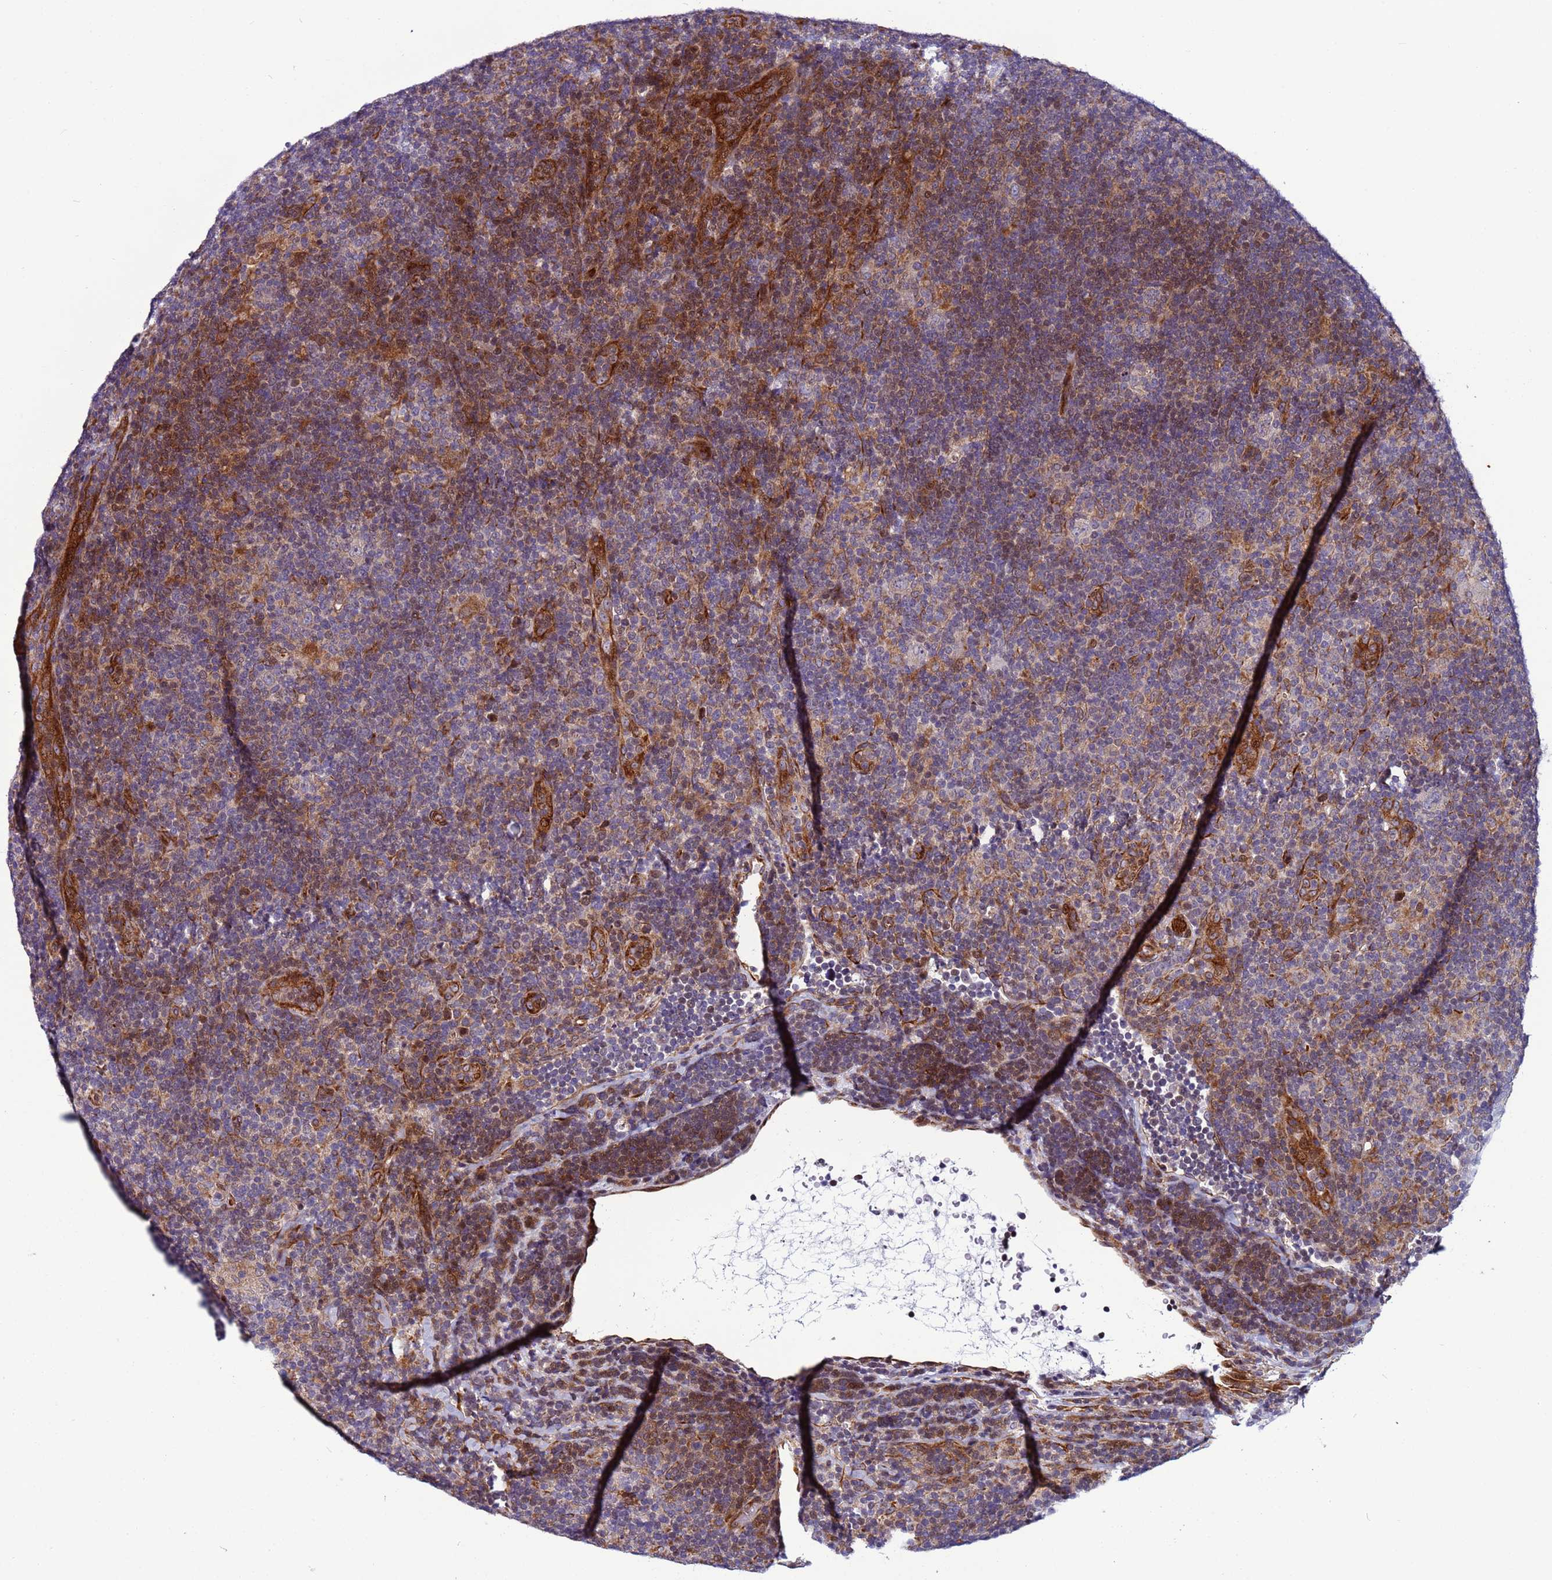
{"staining": {"intensity": "weak", "quantity": "<25%", "location": "cytoplasmic/membranous"}, "tissue": "lymphoma", "cell_type": "Tumor cells", "image_type": "cancer", "snomed": [{"axis": "morphology", "description": "Hodgkin's disease, NOS"}, {"axis": "topography", "description": "Lymph node"}], "caption": "Lymphoma stained for a protein using immunohistochemistry (IHC) reveals no staining tumor cells.", "gene": "MCRIP1", "patient": {"sex": "female", "age": 57}}